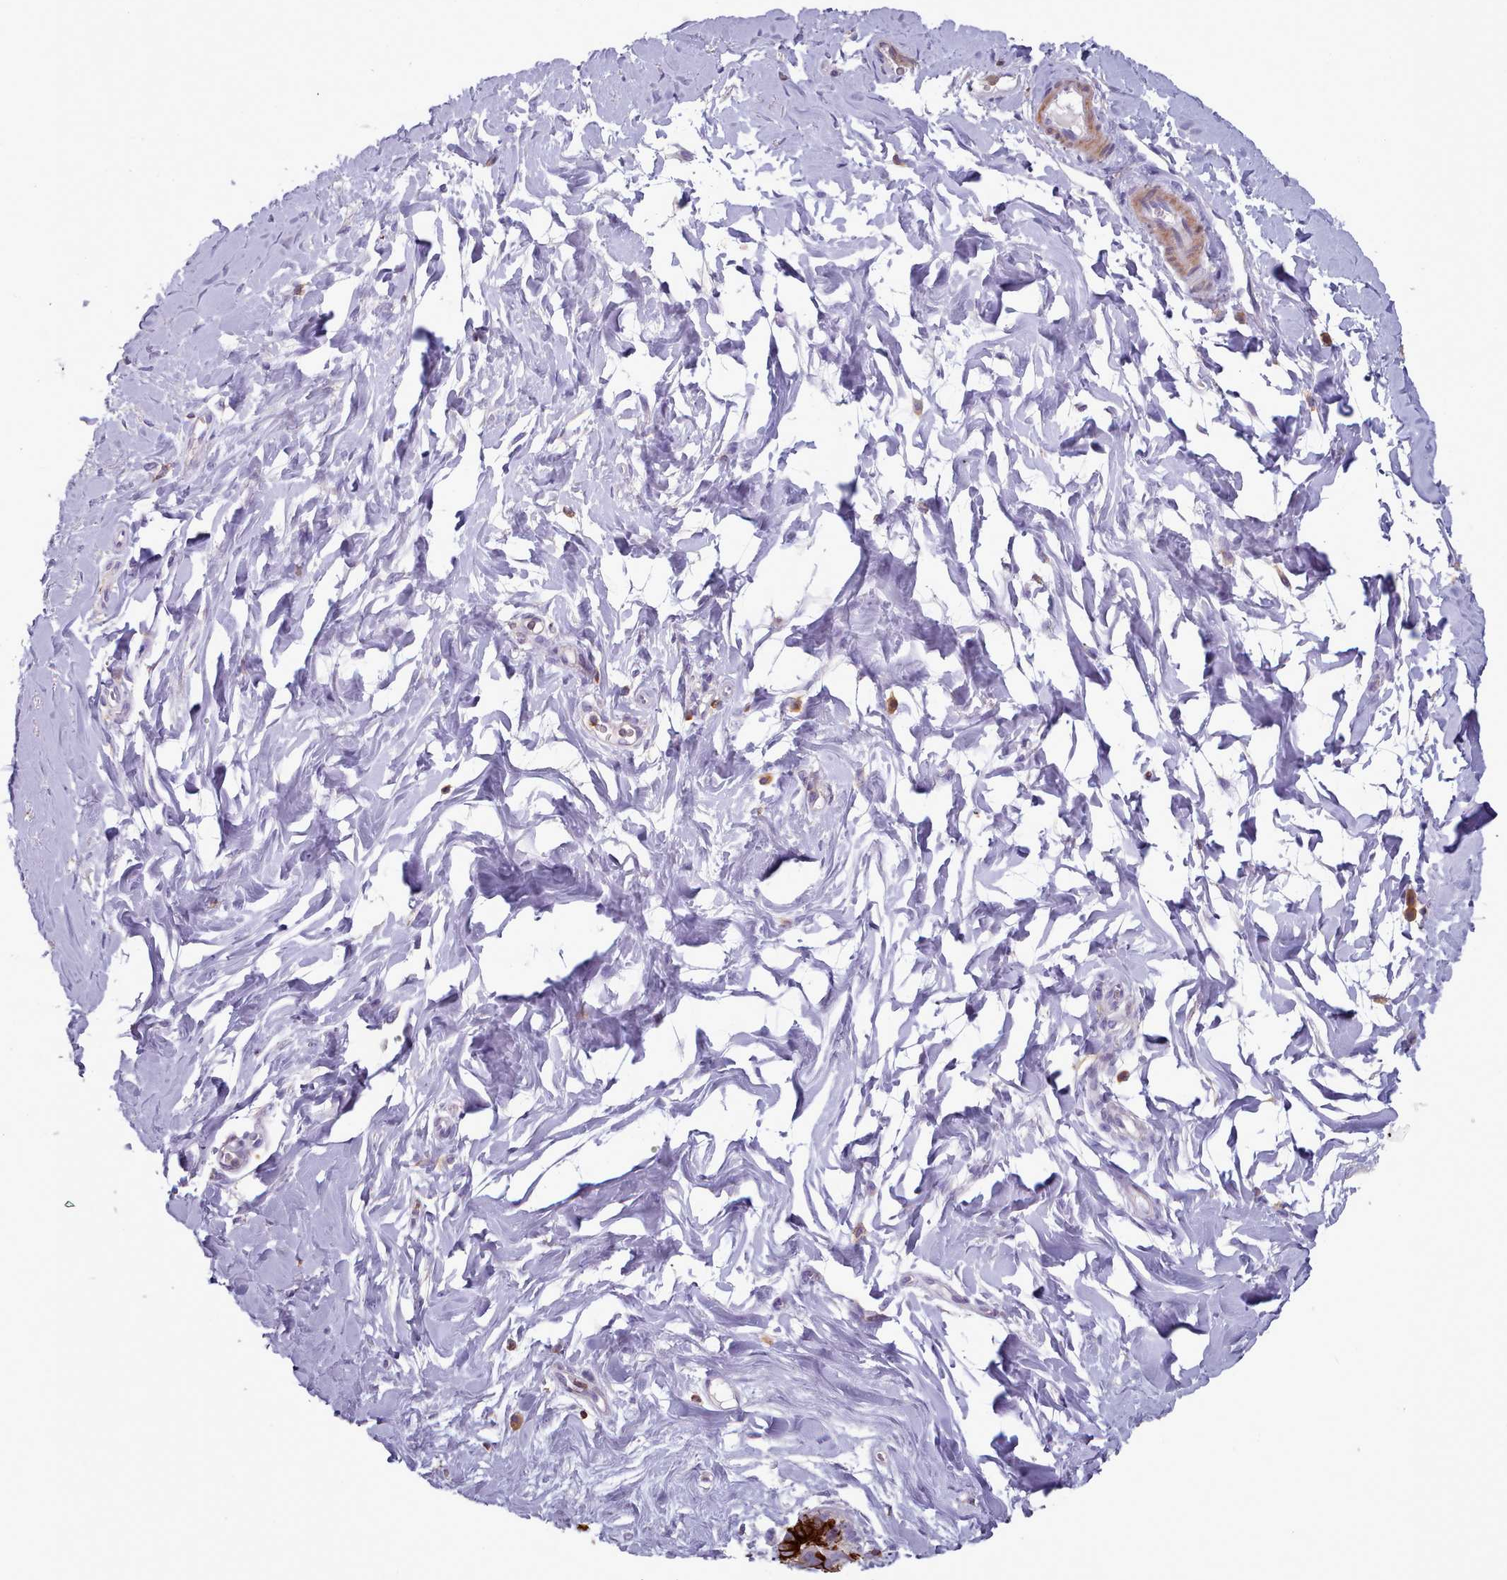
{"staining": {"intensity": "negative", "quantity": "none", "location": "none"}, "tissue": "adipose tissue", "cell_type": "Adipocytes", "image_type": "normal", "snomed": [{"axis": "morphology", "description": "Normal tissue, NOS"}, {"axis": "topography", "description": "Breast"}], "caption": "Immunohistochemistry (IHC) photomicrograph of normal adipose tissue stained for a protein (brown), which displays no staining in adipocytes. (DAB immunohistochemistry, high magnification).", "gene": "RAC1", "patient": {"sex": "female", "age": 26}}